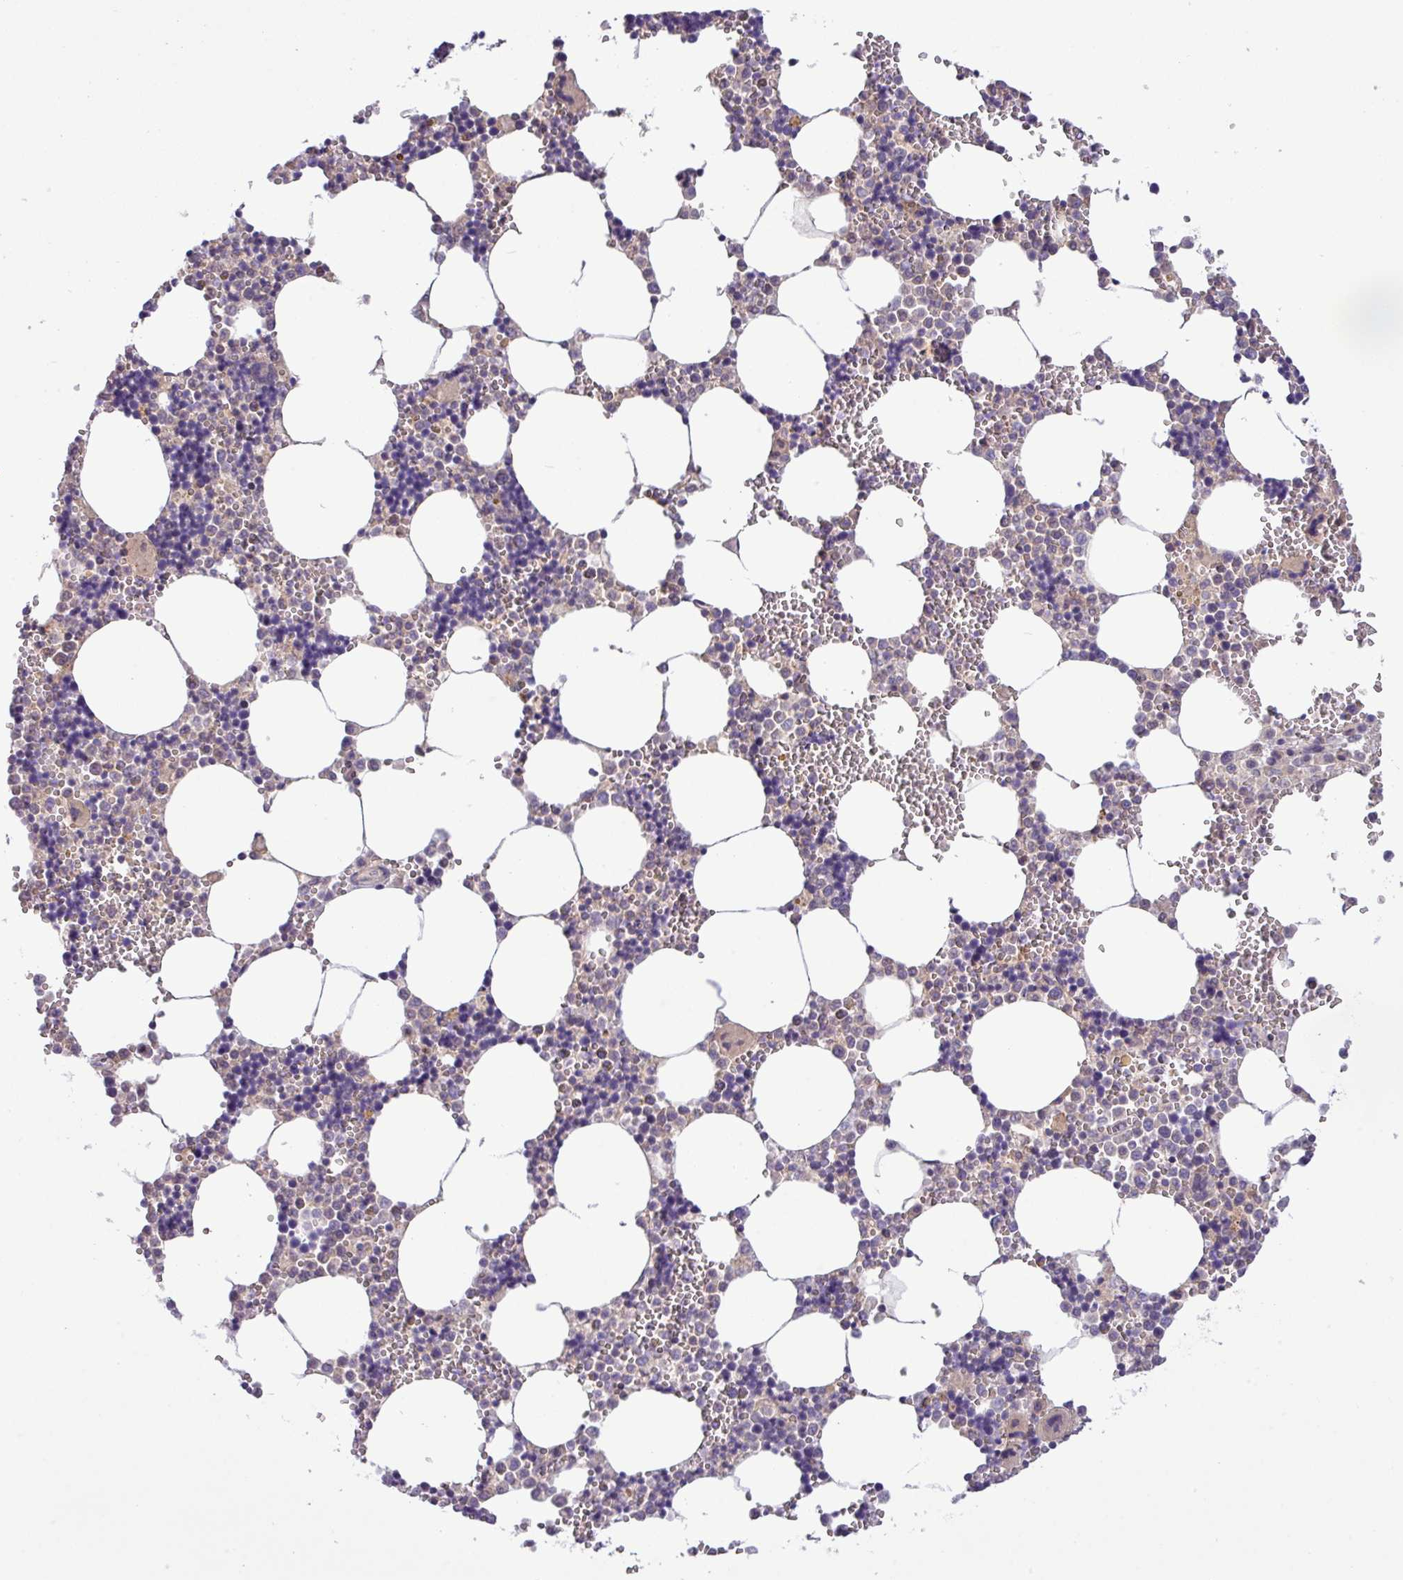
{"staining": {"intensity": "negative", "quantity": "none", "location": "none"}, "tissue": "bone marrow", "cell_type": "Hematopoietic cells", "image_type": "normal", "snomed": [{"axis": "morphology", "description": "Normal tissue, NOS"}, {"axis": "topography", "description": "Bone marrow"}], "caption": "An immunohistochemistry (IHC) photomicrograph of unremarkable bone marrow is shown. There is no staining in hematopoietic cells of bone marrow. (Immunohistochemistry, brightfield microscopy, high magnification).", "gene": "TMEM62", "patient": {"sex": "male", "age": 54}}